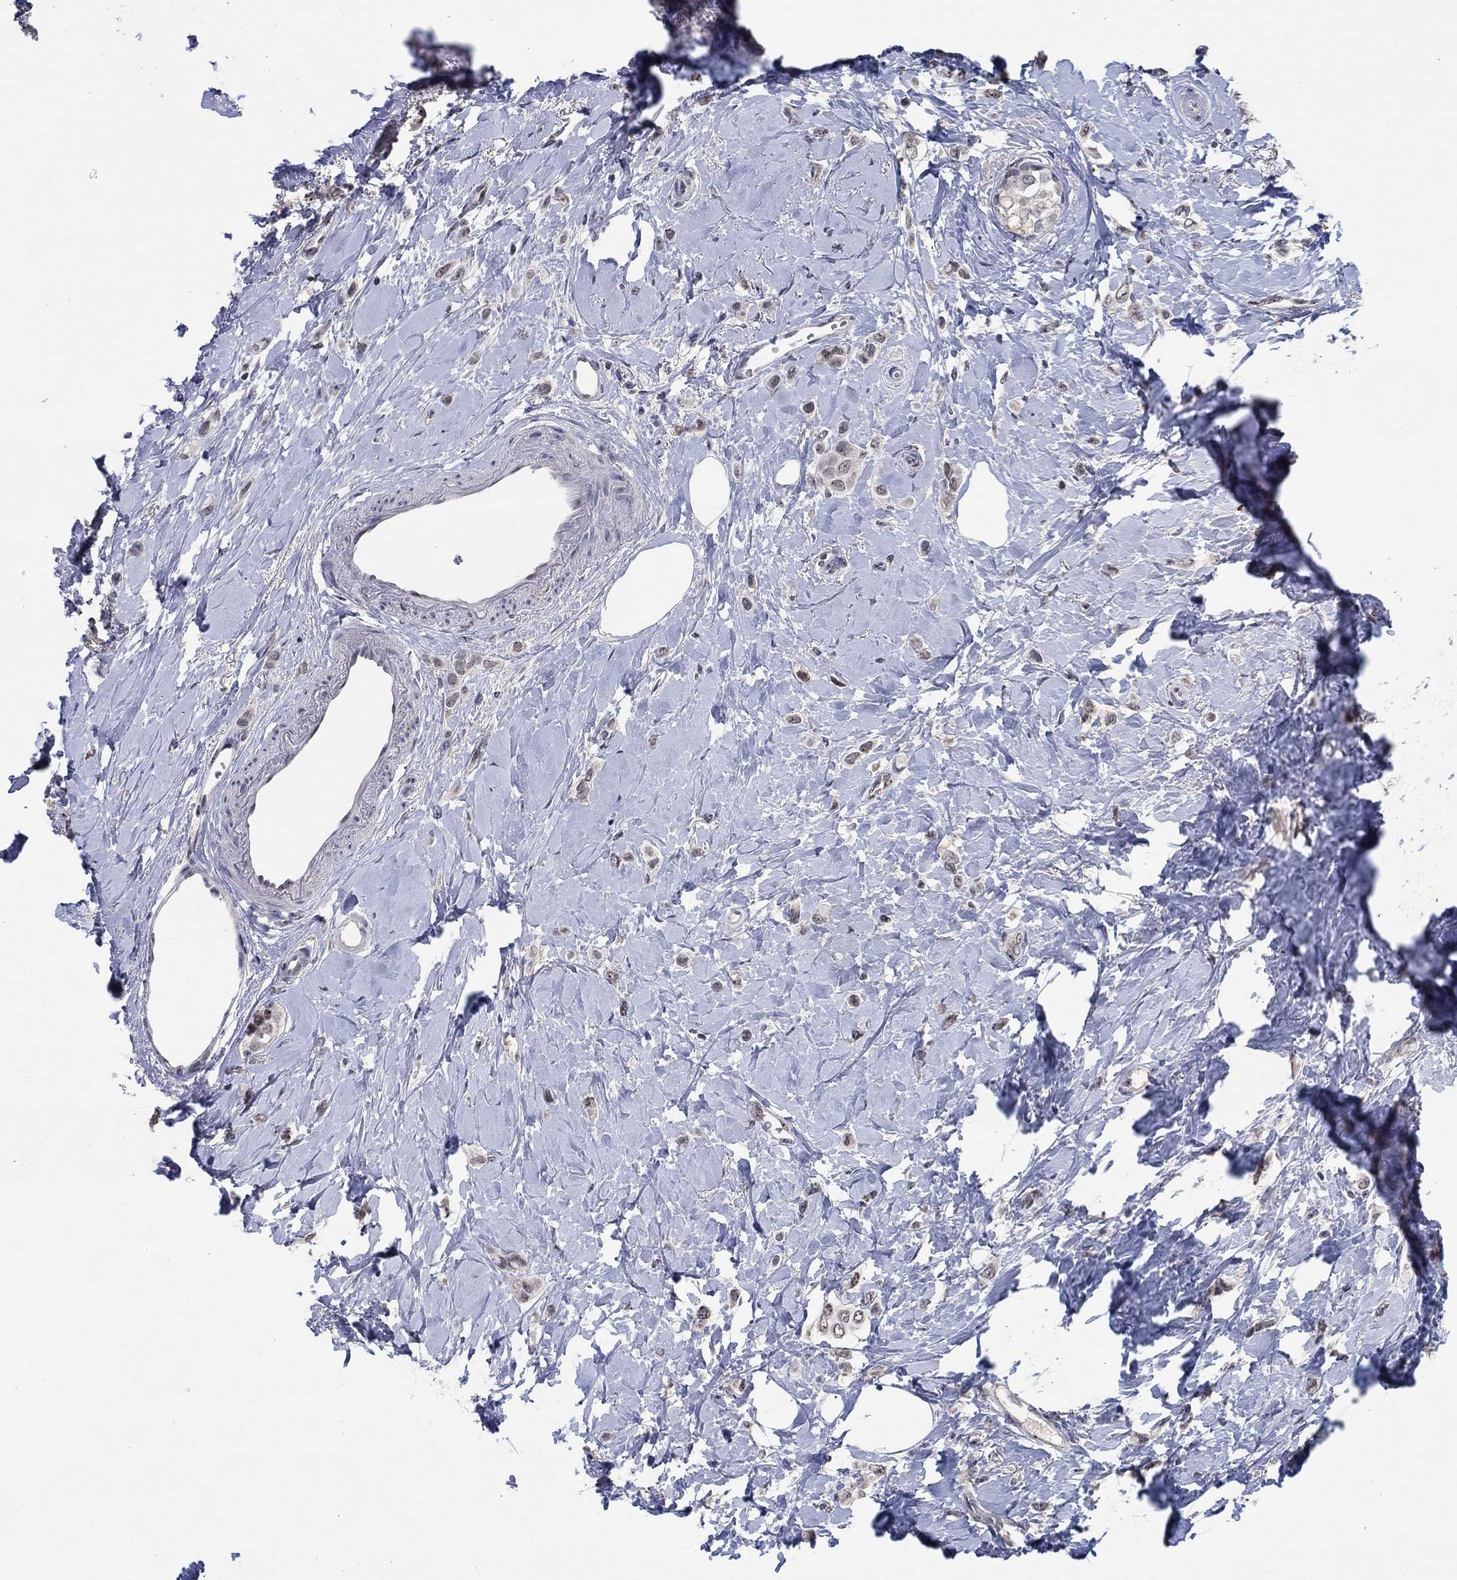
{"staining": {"intensity": "negative", "quantity": "none", "location": "none"}, "tissue": "breast cancer", "cell_type": "Tumor cells", "image_type": "cancer", "snomed": [{"axis": "morphology", "description": "Lobular carcinoma"}, {"axis": "topography", "description": "Breast"}], "caption": "The IHC photomicrograph has no significant positivity in tumor cells of breast lobular carcinoma tissue.", "gene": "HTN1", "patient": {"sex": "female", "age": 66}}